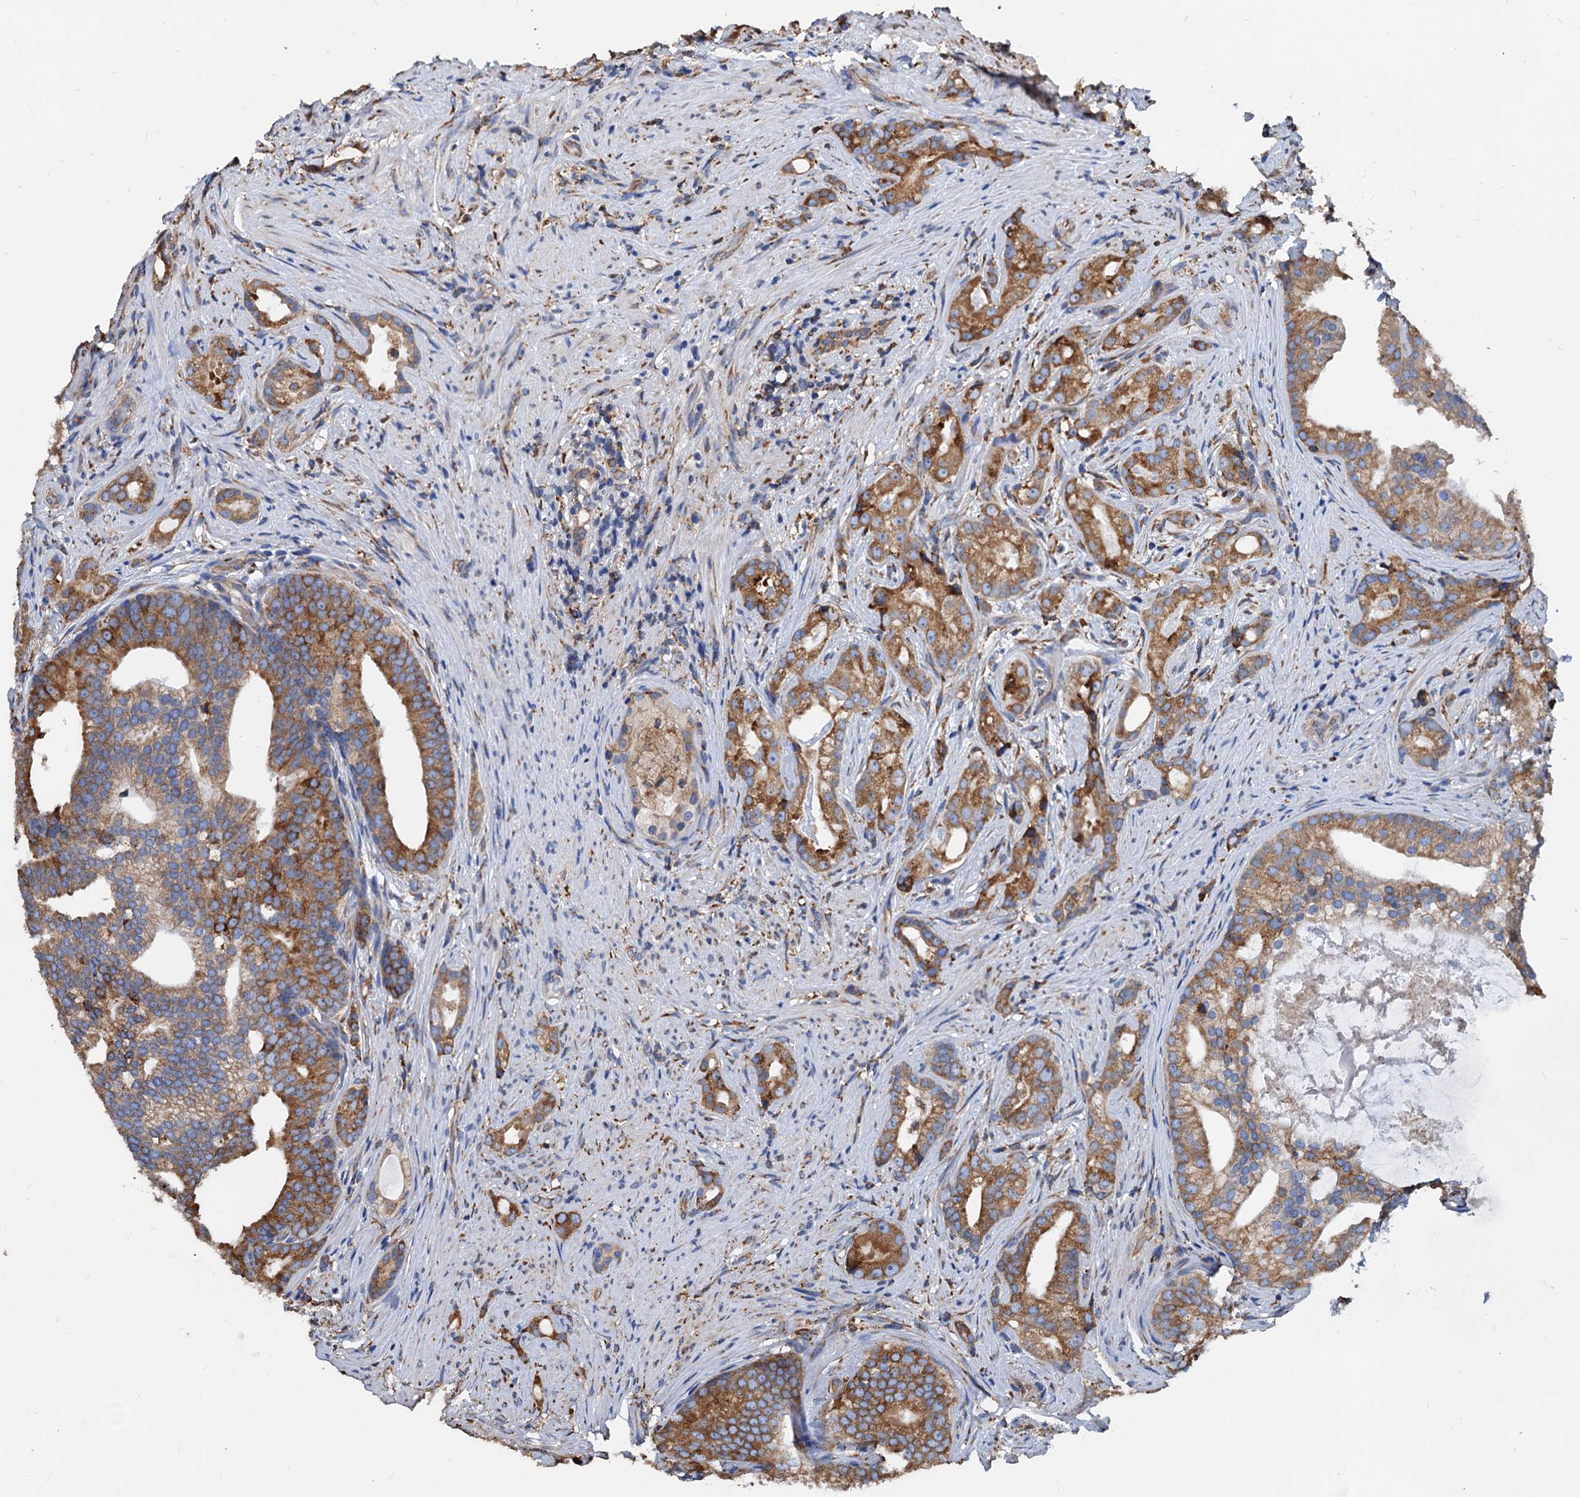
{"staining": {"intensity": "moderate", "quantity": ">75%", "location": "cytoplasmic/membranous"}, "tissue": "prostate cancer", "cell_type": "Tumor cells", "image_type": "cancer", "snomed": [{"axis": "morphology", "description": "Adenocarcinoma, Low grade"}, {"axis": "topography", "description": "Prostate"}], "caption": "Protein expression by IHC shows moderate cytoplasmic/membranous expression in about >75% of tumor cells in adenocarcinoma (low-grade) (prostate). Using DAB (3,3'-diaminobenzidine) (brown) and hematoxylin (blue) stains, captured at high magnification using brightfield microscopy.", "gene": "HSPA5", "patient": {"sex": "male", "age": 71}}